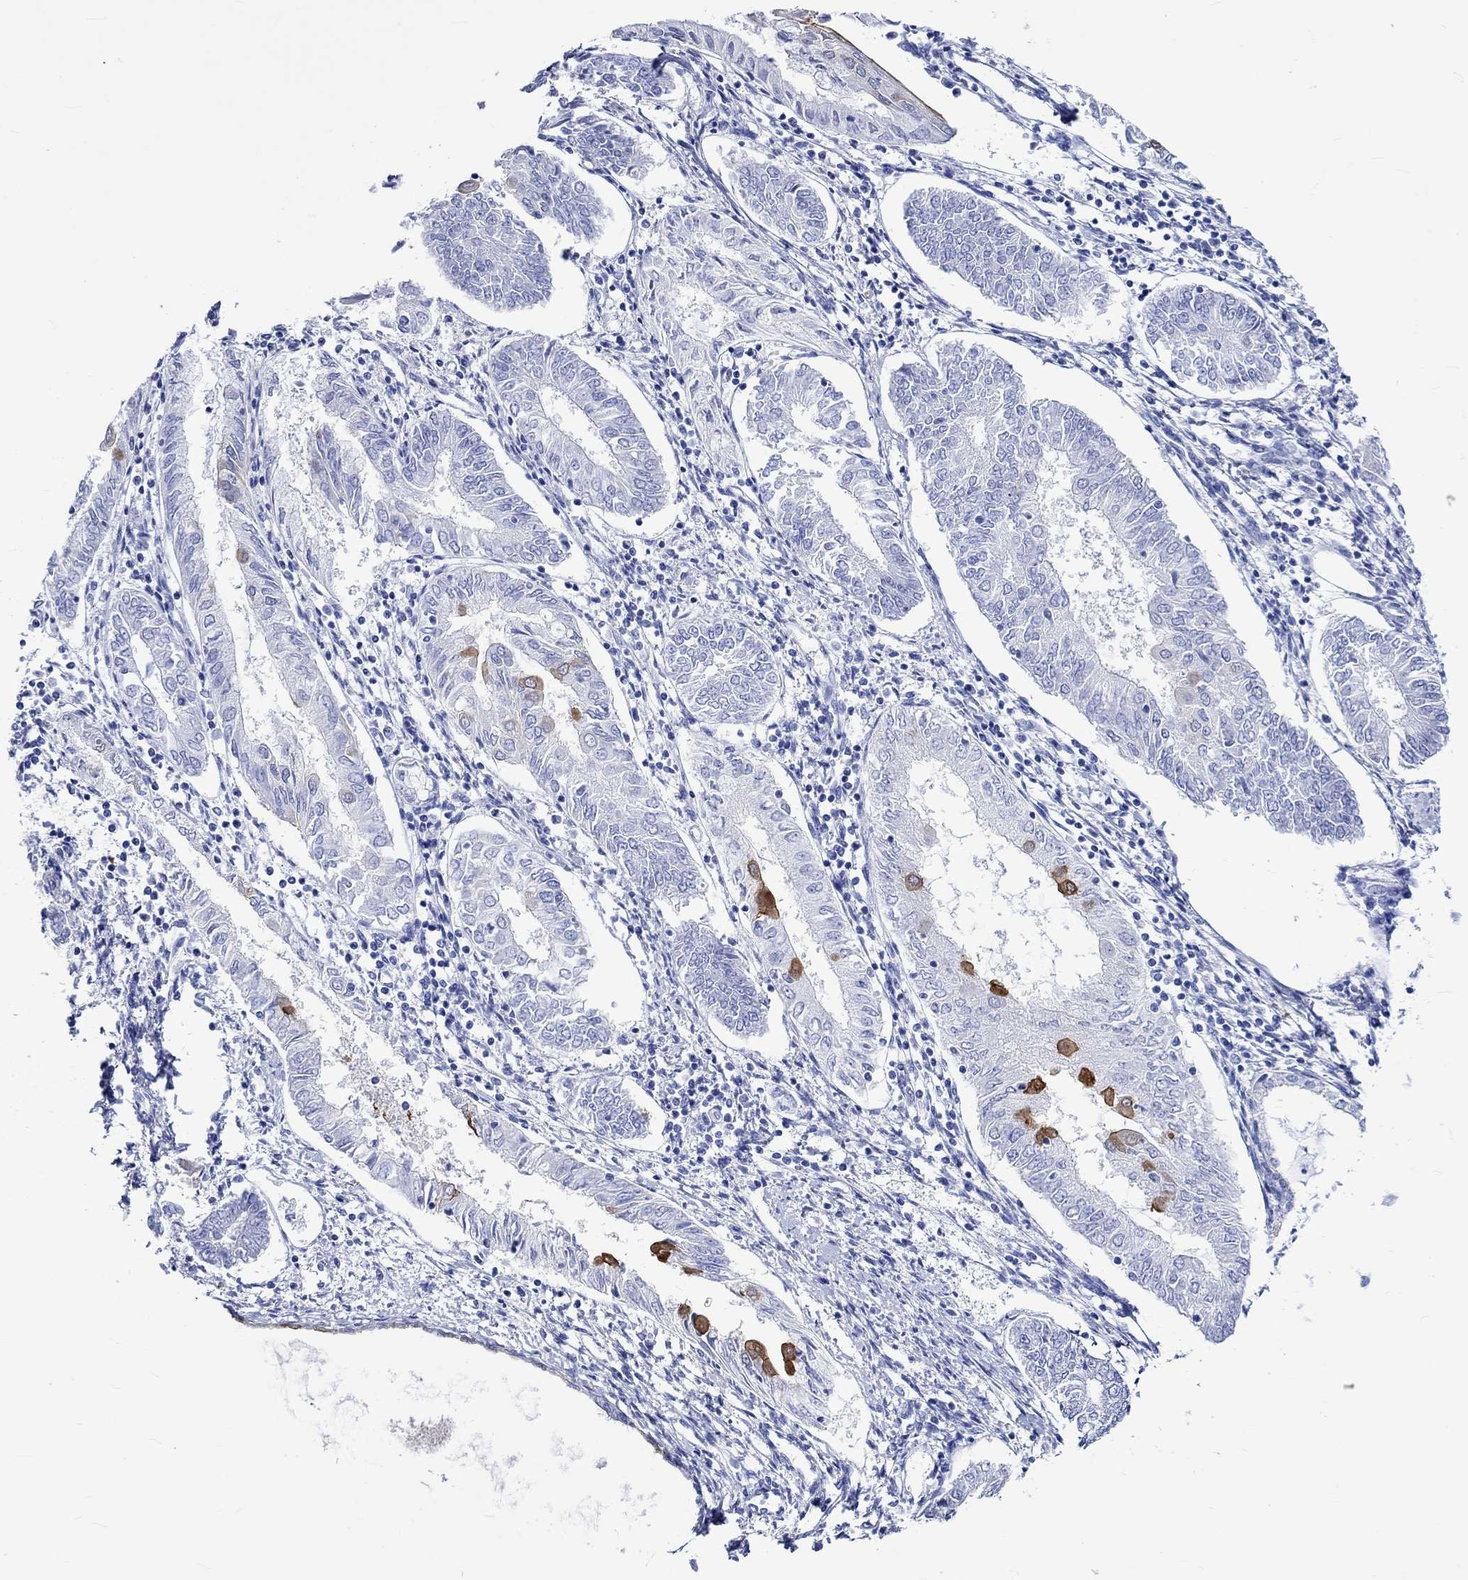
{"staining": {"intensity": "negative", "quantity": "none", "location": "none"}, "tissue": "endometrial cancer", "cell_type": "Tumor cells", "image_type": "cancer", "snomed": [{"axis": "morphology", "description": "Adenocarcinoma, NOS"}, {"axis": "topography", "description": "Endometrium"}], "caption": "A histopathology image of endometrial cancer (adenocarcinoma) stained for a protein exhibits no brown staining in tumor cells.", "gene": "CRYAB", "patient": {"sex": "female", "age": 68}}